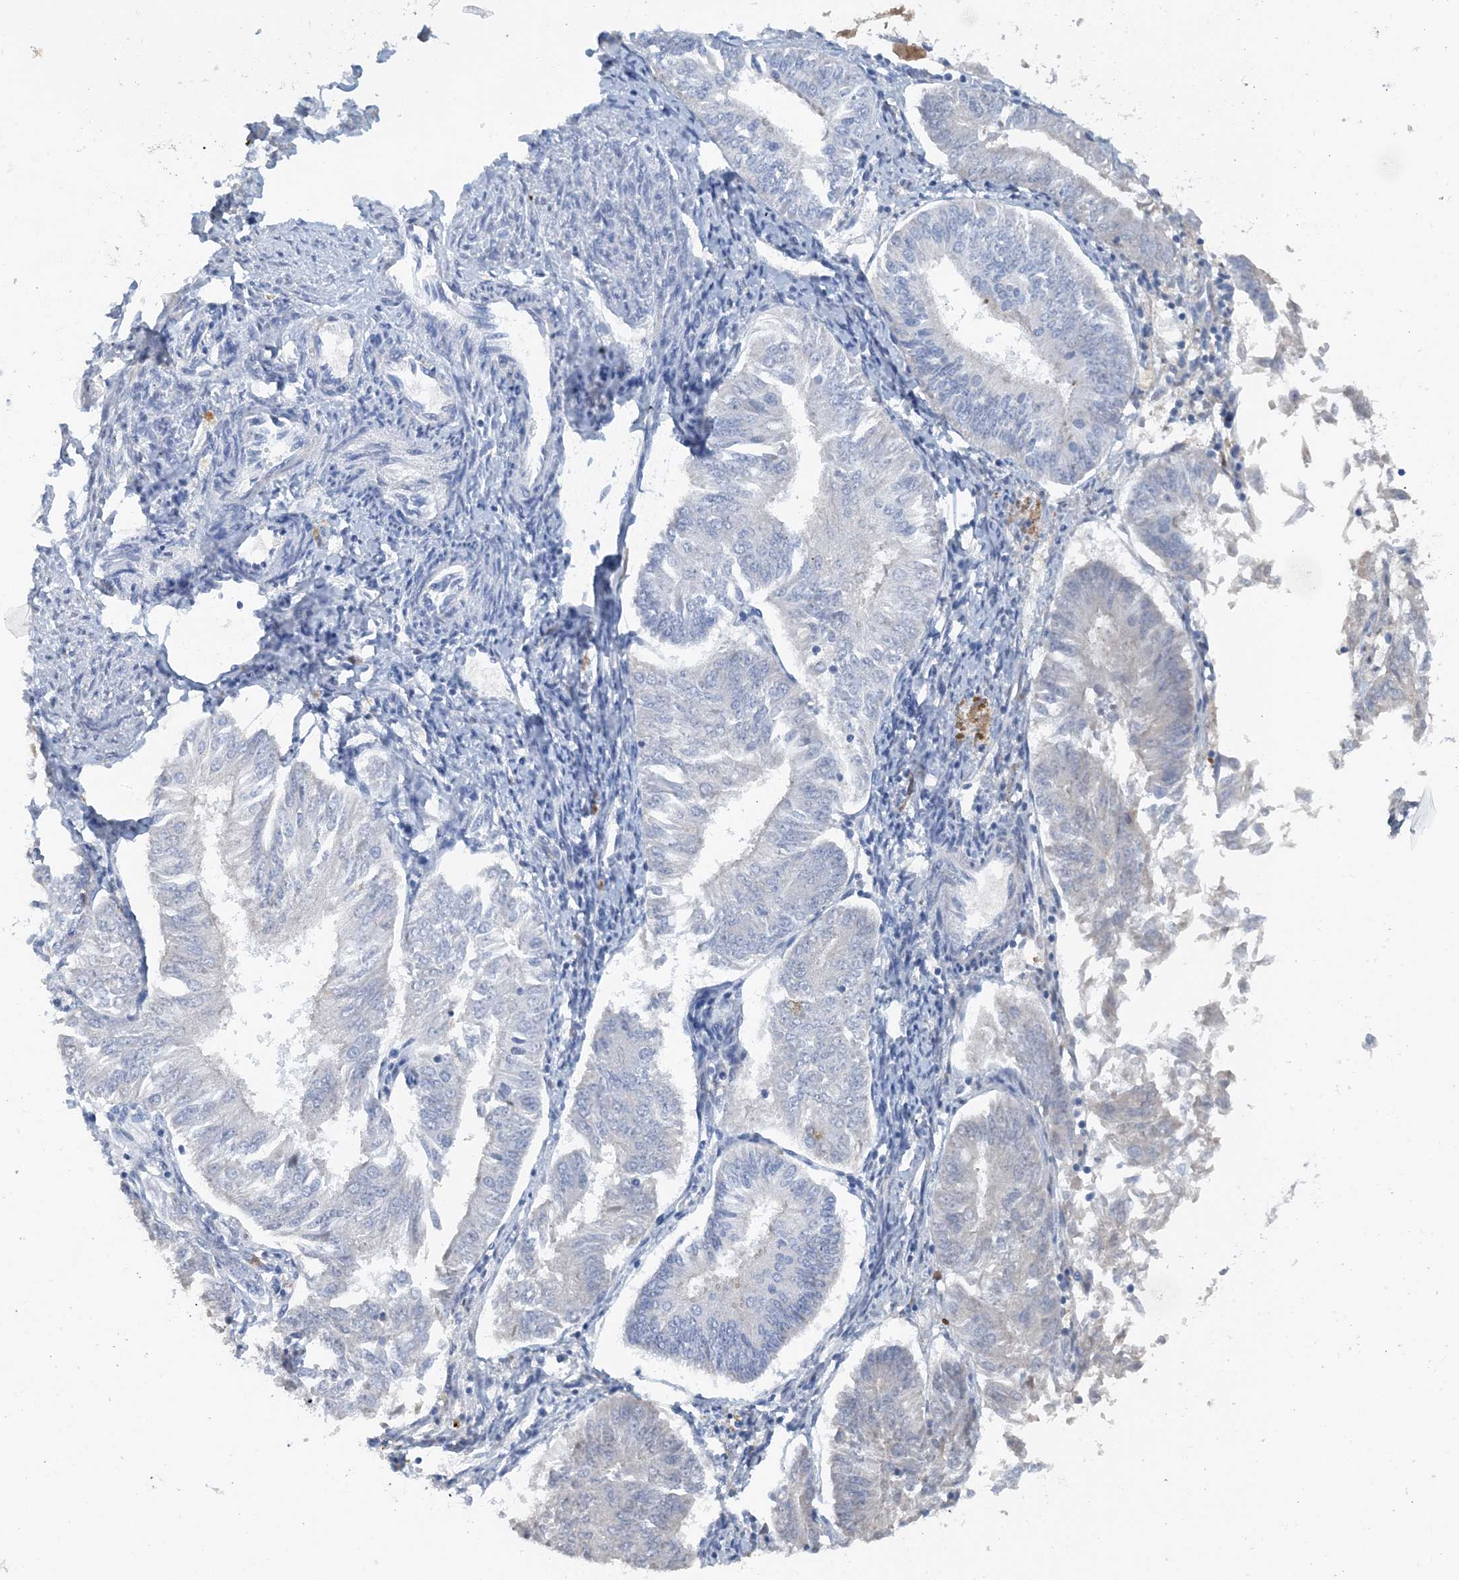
{"staining": {"intensity": "negative", "quantity": "none", "location": "none"}, "tissue": "endometrial cancer", "cell_type": "Tumor cells", "image_type": "cancer", "snomed": [{"axis": "morphology", "description": "Adenocarcinoma, NOS"}, {"axis": "topography", "description": "Endometrium"}], "caption": "The IHC histopathology image has no significant staining in tumor cells of endometrial cancer tissue.", "gene": "CTRL", "patient": {"sex": "female", "age": 58}}